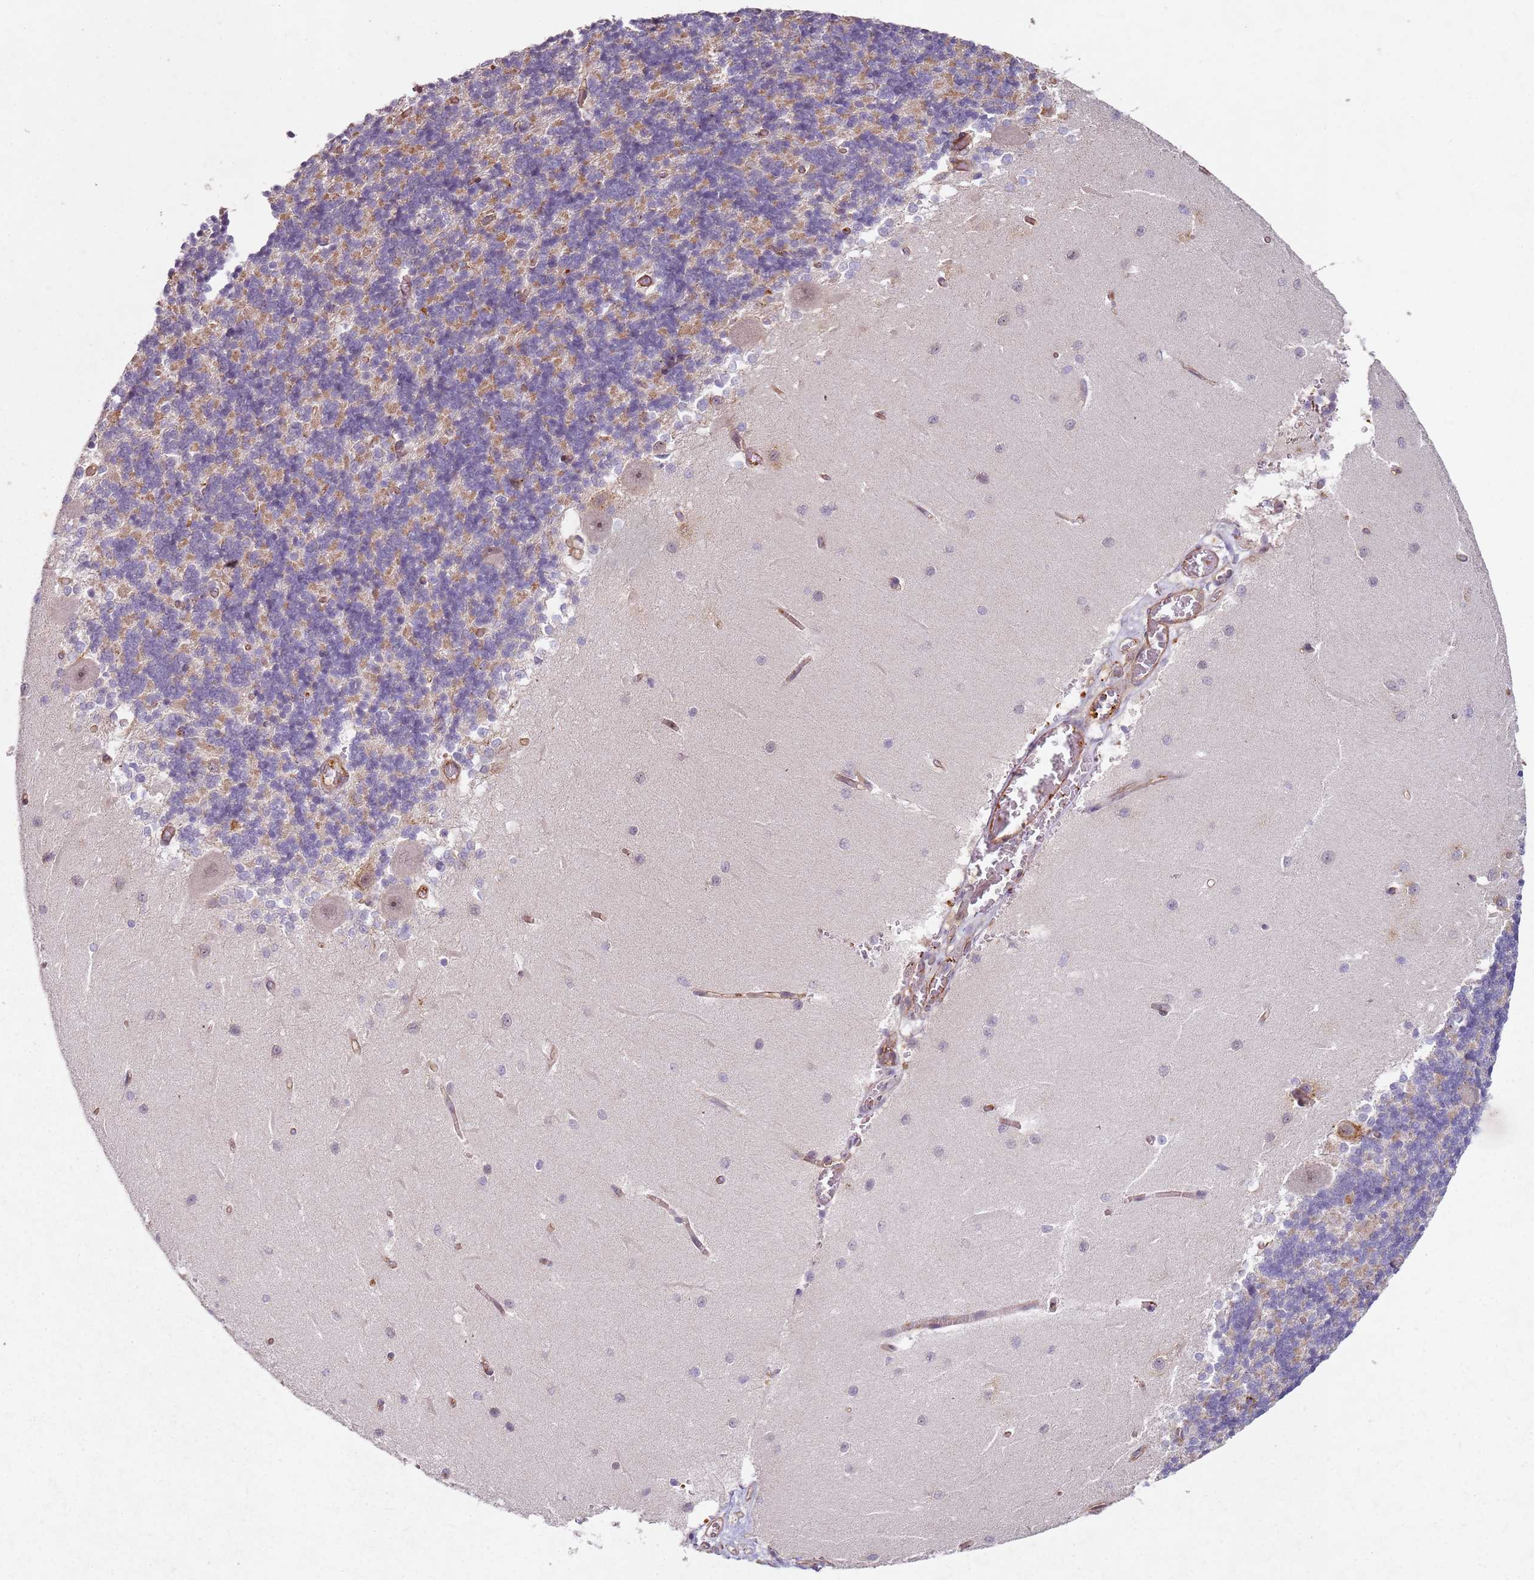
{"staining": {"intensity": "moderate", "quantity": "25%-75%", "location": "cytoplasmic/membranous"}, "tissue": "cerebellum", "cell_type": "Cells in granular layer", "image_type": "normal", "snomed": [{"axis": "morphology", "description": "Normal tissue, NOS"}, {"axis": "topography", "description": "Cerebellum"}], "caption": "IHC (DAB) staining of benign cerebellum exhibits moderate cytoplasmic/membranous protein positivity in approximately 25%-75% of cells in granular layer. The staining is performed using DAB brown chromogen to label protein expression. The nuclei are counter-stained blue using hematoxylin.", "gene": "C2CD4B", "patient": {"sex": "male", "age": 37}}